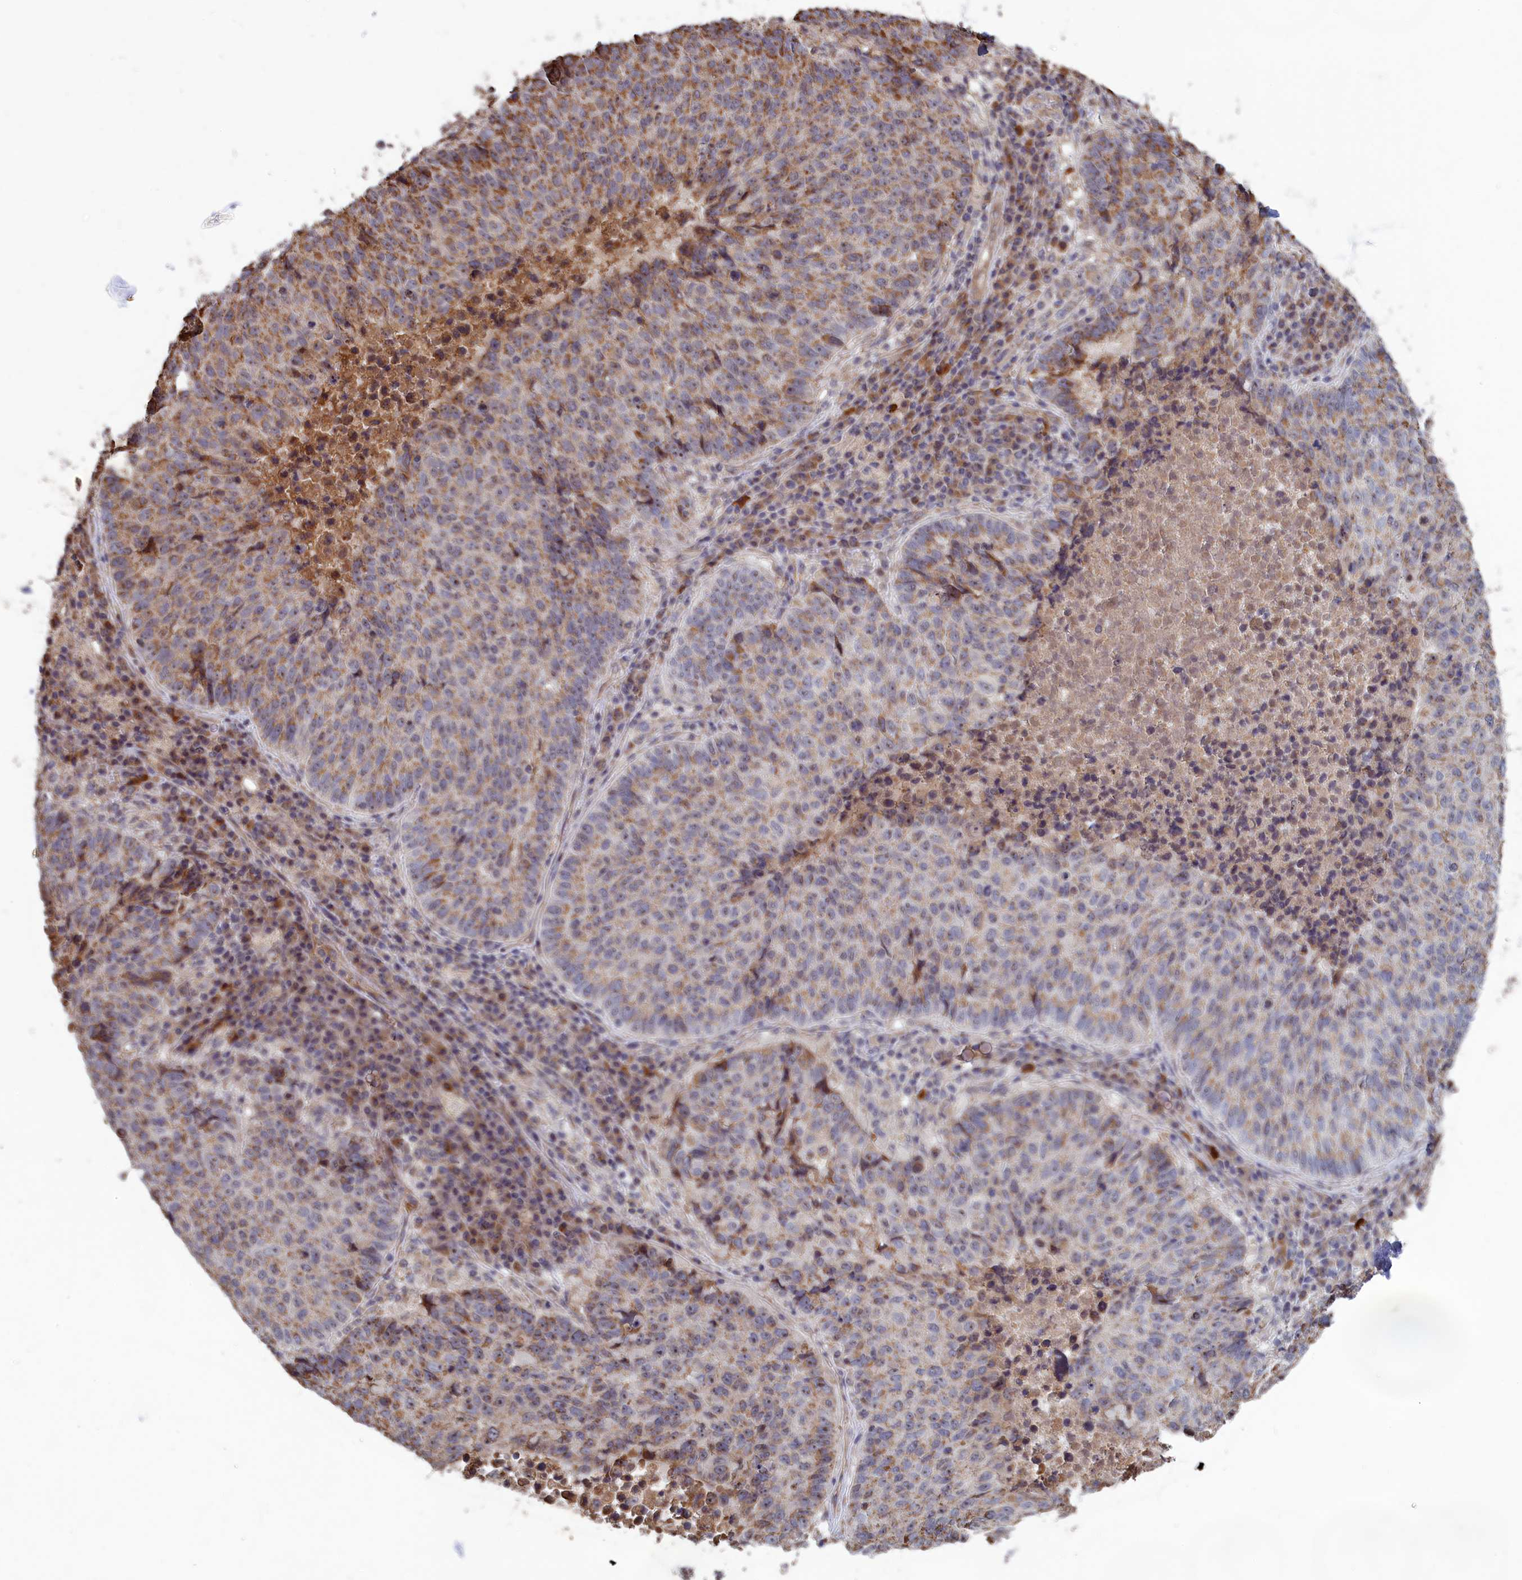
{"staining": {"intensity": "moderate", "quantity": "25%-75%", "location": "cytoplasmic/membranous"}, "tissue": "lung cancer", "cell_type": "Tumor cells", "image_type": "cancer", "snomed": [{"axis": "morphology", "description": "Squamous cell carcinoma, NOS"}, {"axis": "topography", "description": "Lung"}], "caption": "A medium amount of moderate cytoplasmic/membranous staining is present in approximately 25%-75% of tumor cells in lung cancer (squamous cell carcinoma) tissue.", "gene": "ZNF816", "patient": {"sex": "male", "age": 73}}